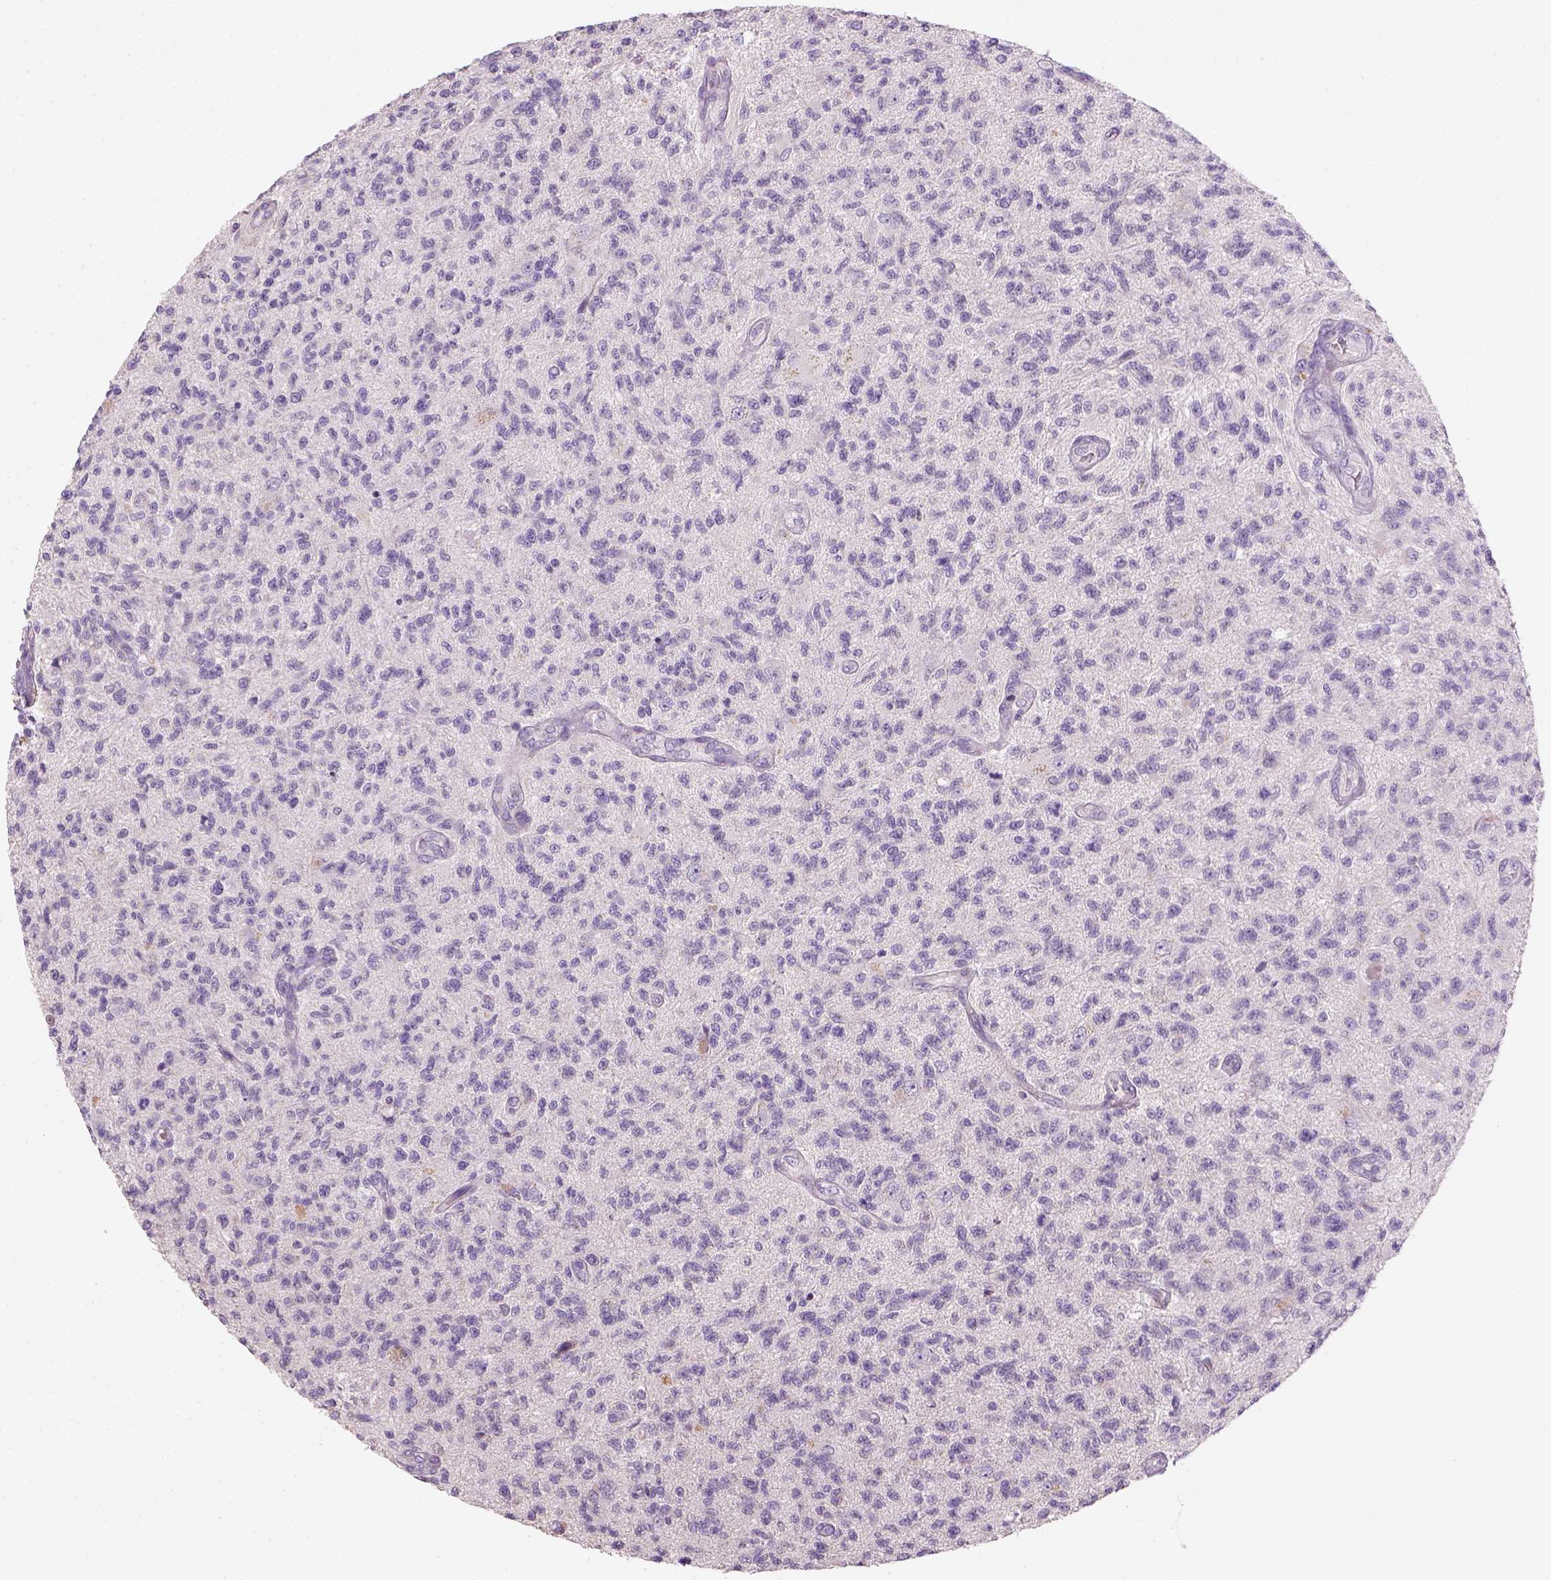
{"staining": {"intensity": "negative", "quantity": "none", "location": "none"}, "tissue": "glioma", "cell_type": "Tumor cells", "image_type": "cancer", "snomed": [{"axis": "morphology", "description": "Glioma, malignant, High grade"}, {"axis": "topography", "description": "Brain"}], "caption": "Tumor cells show no significant expression in glioma.", "gene": "NUDT6", "patient": {"sex": "male", "age": 56}}